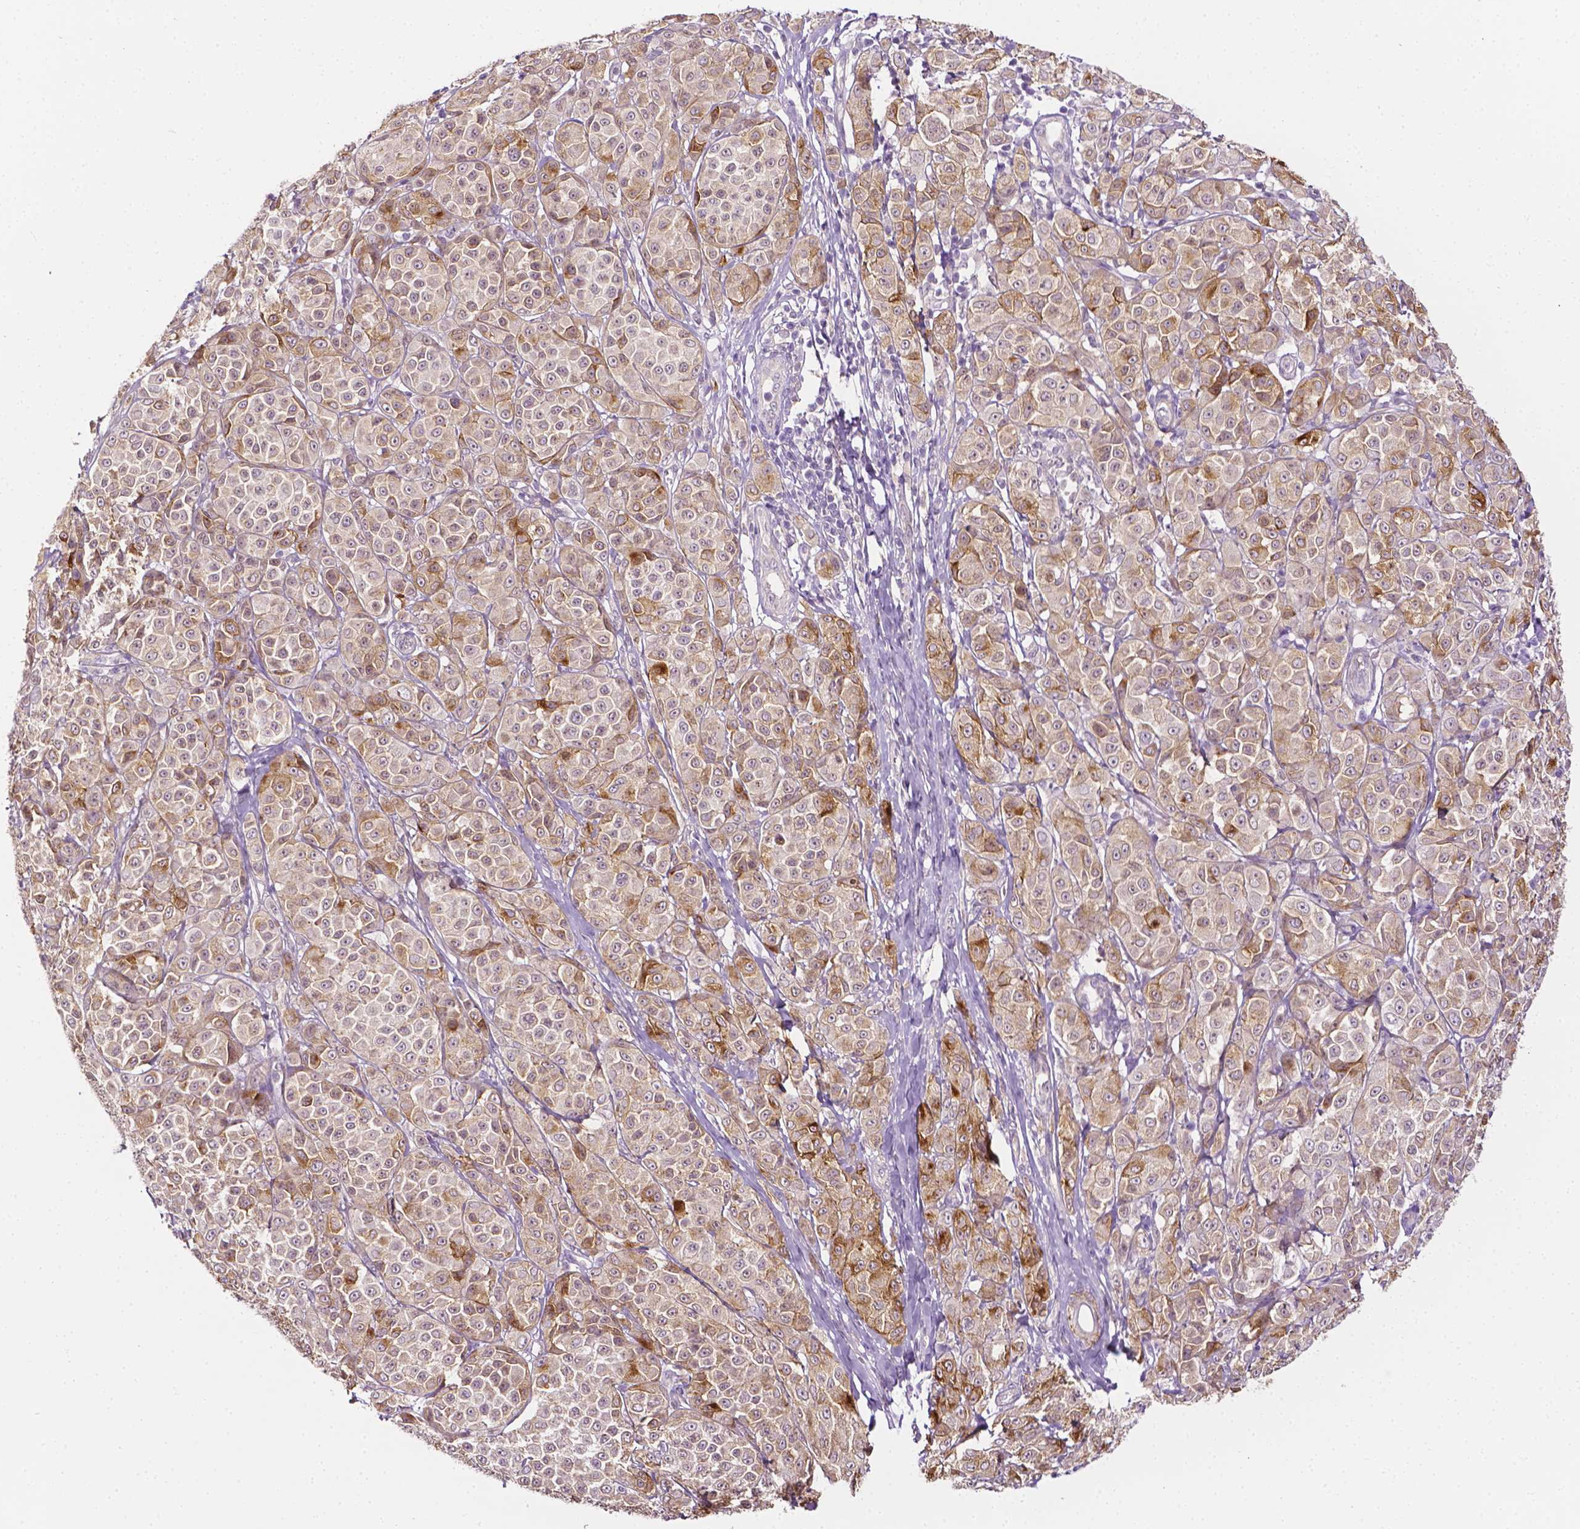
{"staining": {"intensity": "weak", "quantity": "<25%", "location": "cytoplasmic/membranous"}, "tissue": "melanoma", "cell_type": "Tumor cells", "image_type": "cancer", "snomed": [{"axis": "morphology", "description": "Malignant melanoma, NOS"}, {"axis": "topography", "description": "Skin"}], "caption": "Histopathology image shows no protein positivity in tumor cells of melanoma tissue. (IHC, brightfield microscopy, high magnification).", "gene": "MCOLN3", "patient": {"sex": "male", "age": 89}}